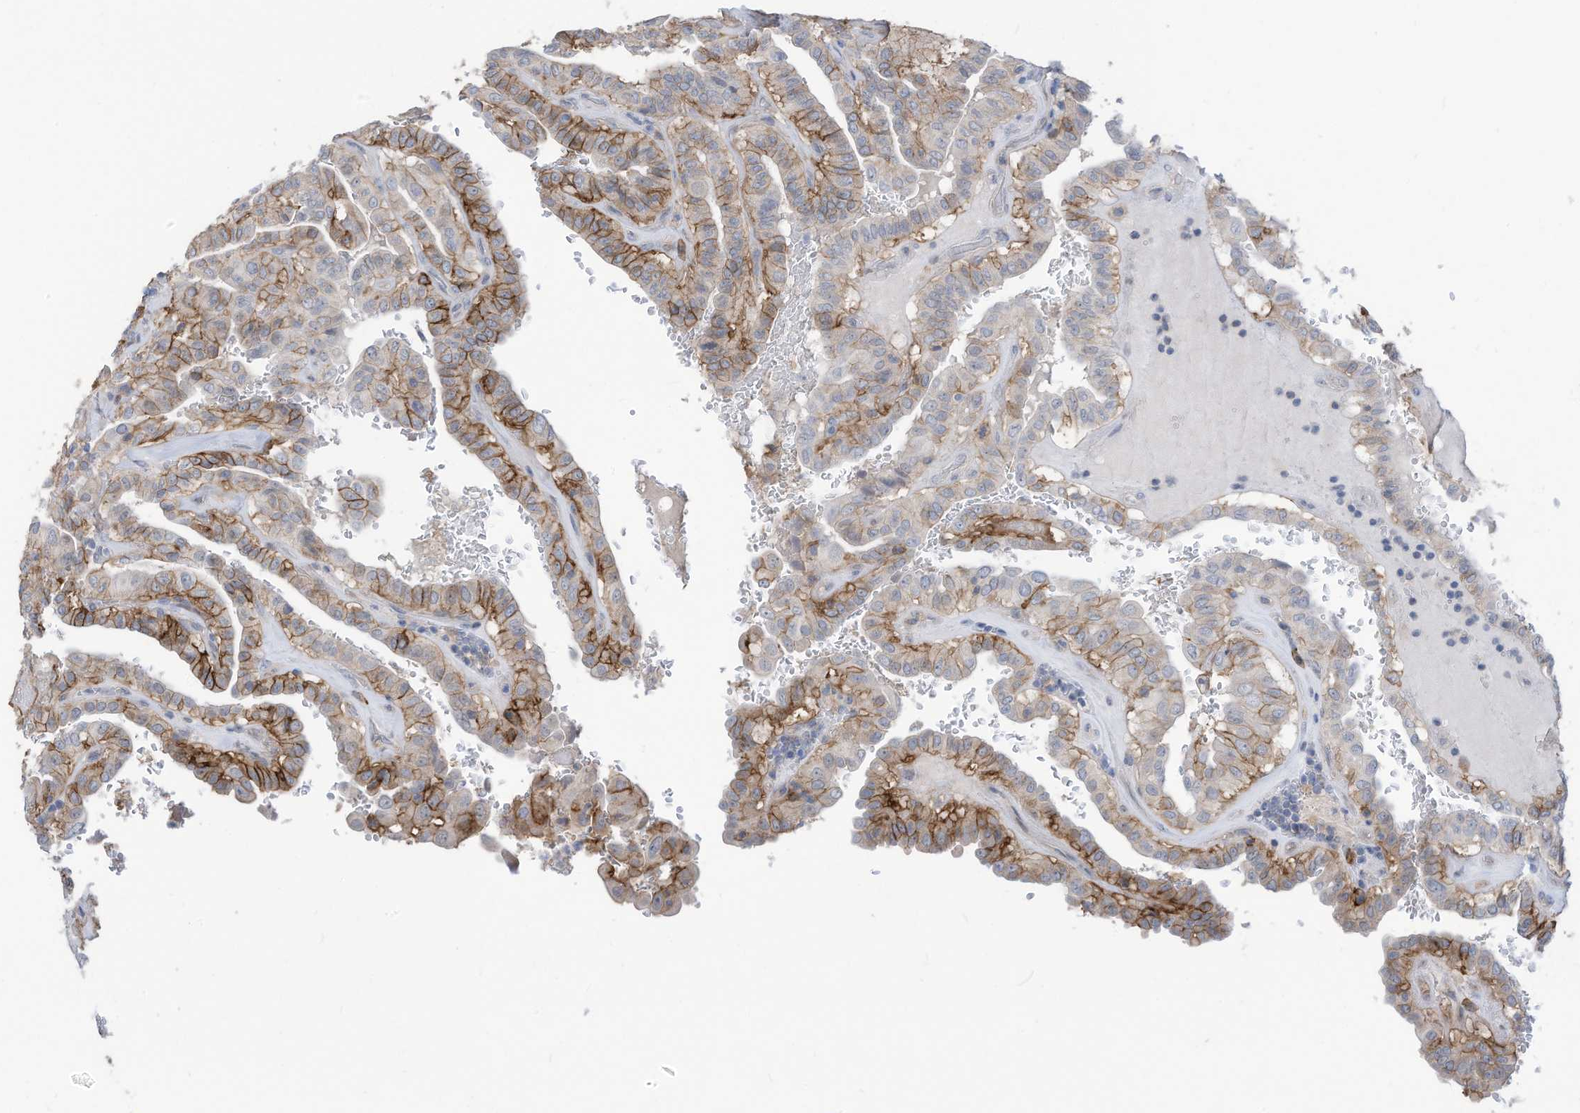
{"staining": {"intensity": "moderate", "quantity": ">75%", "location": "cytoplasmic/membranous"}, "tissue": "thyroid cancer", "cell_type": "Tumor cells", "image_type": "cancer", "snomed": [{"axis": "morphology", "description": "Papillary adenocarcinoma, NOS"}, {"axis": "topography", "description": "Thyroid gland"}], "caption": "The image reveals a brown stain indicating the presence of a protein in the cytoplasmic/membranous of tumor cells in papillary adenocarcinoma (thyroid).", "gene": "SLC1A5", "patient": {"sex": "male", "age": 77}}